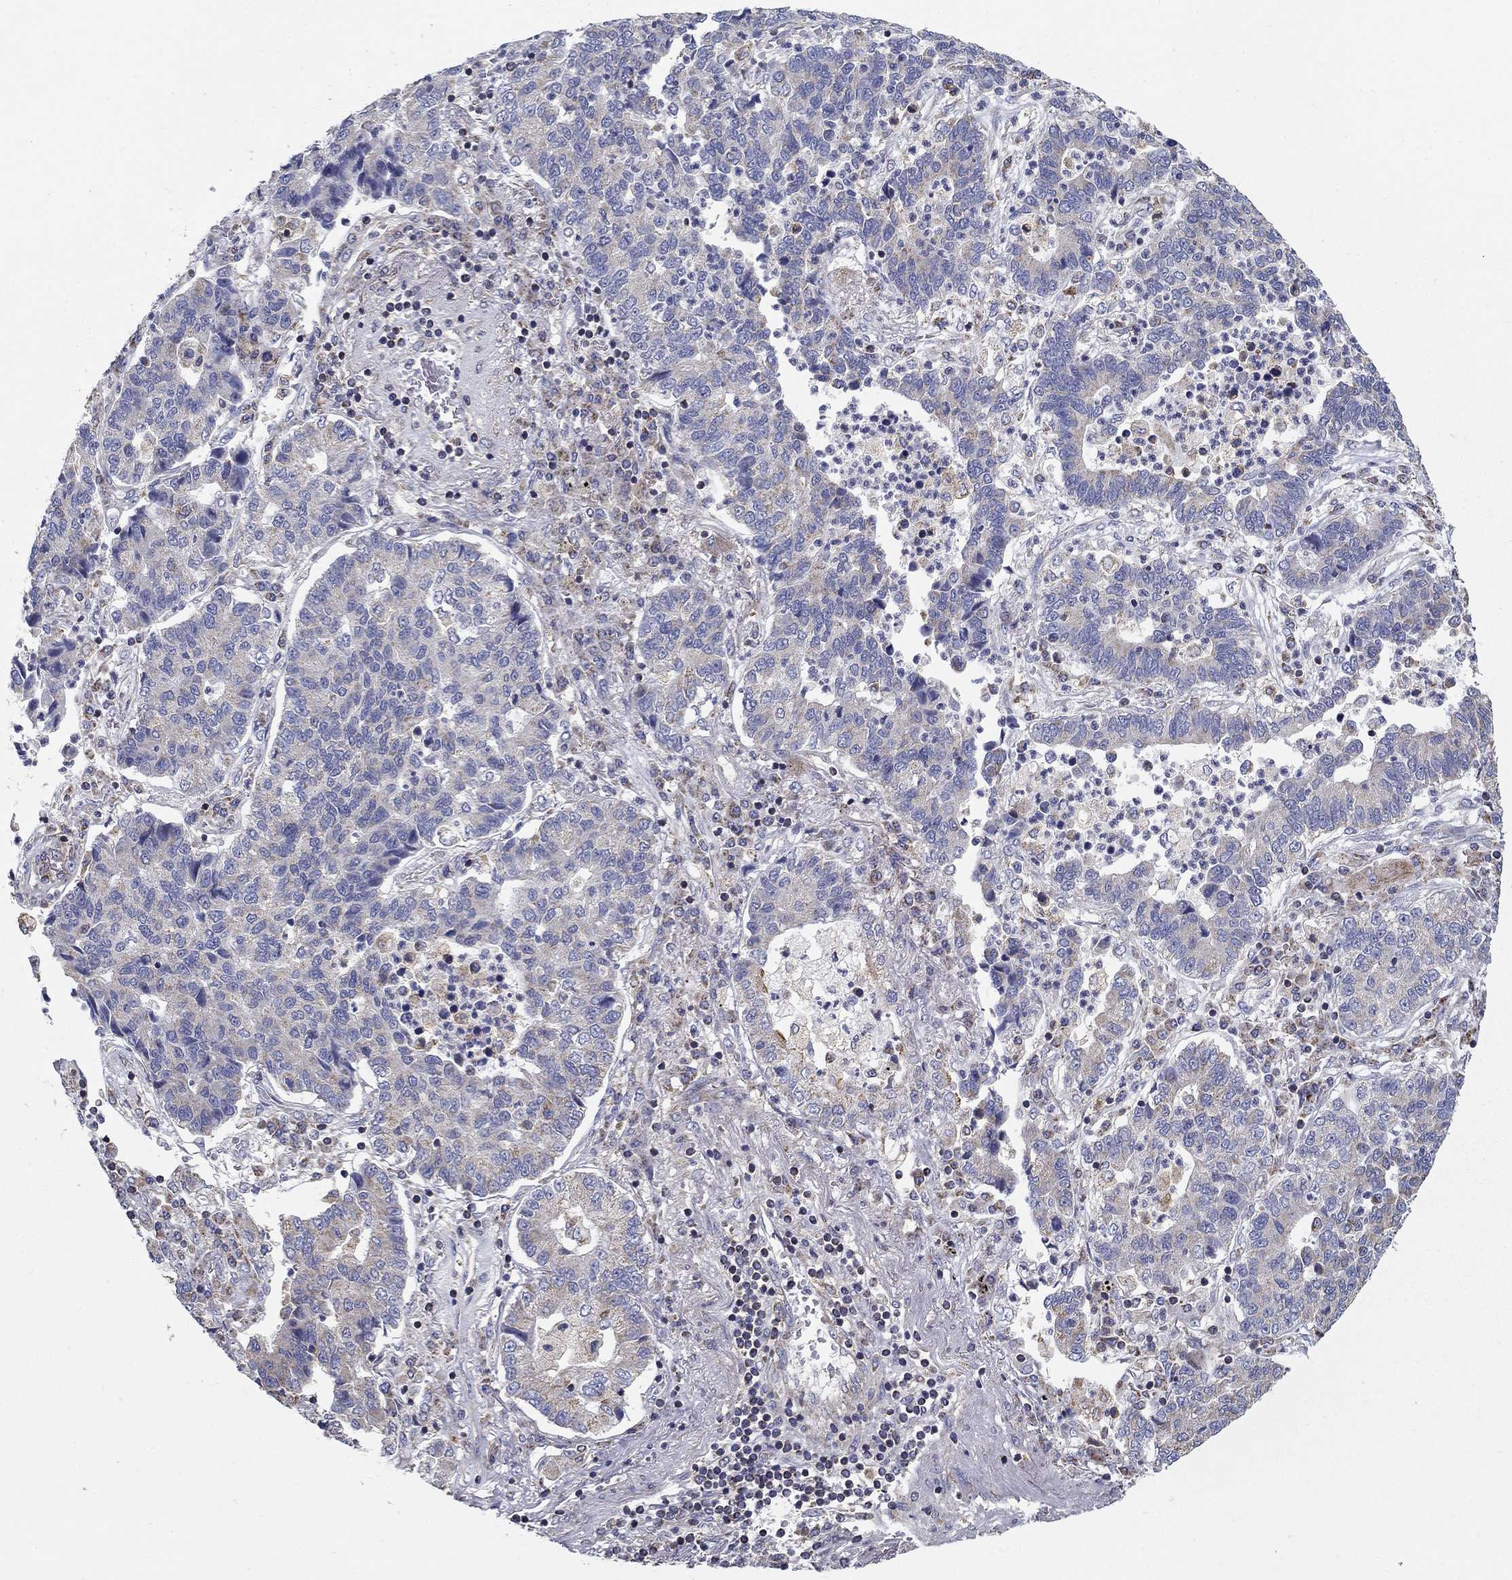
{"staining": {"intensity": "negative", "quantity": "none", "location": "none"}, "tissue": "lung cancer", "cell_type": "Tumor cells", "image_type": "cancer", "snomed": [{"axis": "morphology", "description": "Adenocarcinoma, NOS"}, {"axis": "topography", "description": "Lung"}], "caption": "Immunohistochemistry (IHC) image of neoplastic tissue: lung cancer (adenocarcinoma) stained with DAB (3,3'-diaminobenzidine) exhibits no significant protein expression in tumor cells.", "gene": "NME5", "patient": {"sex": "female", "age": 57}}